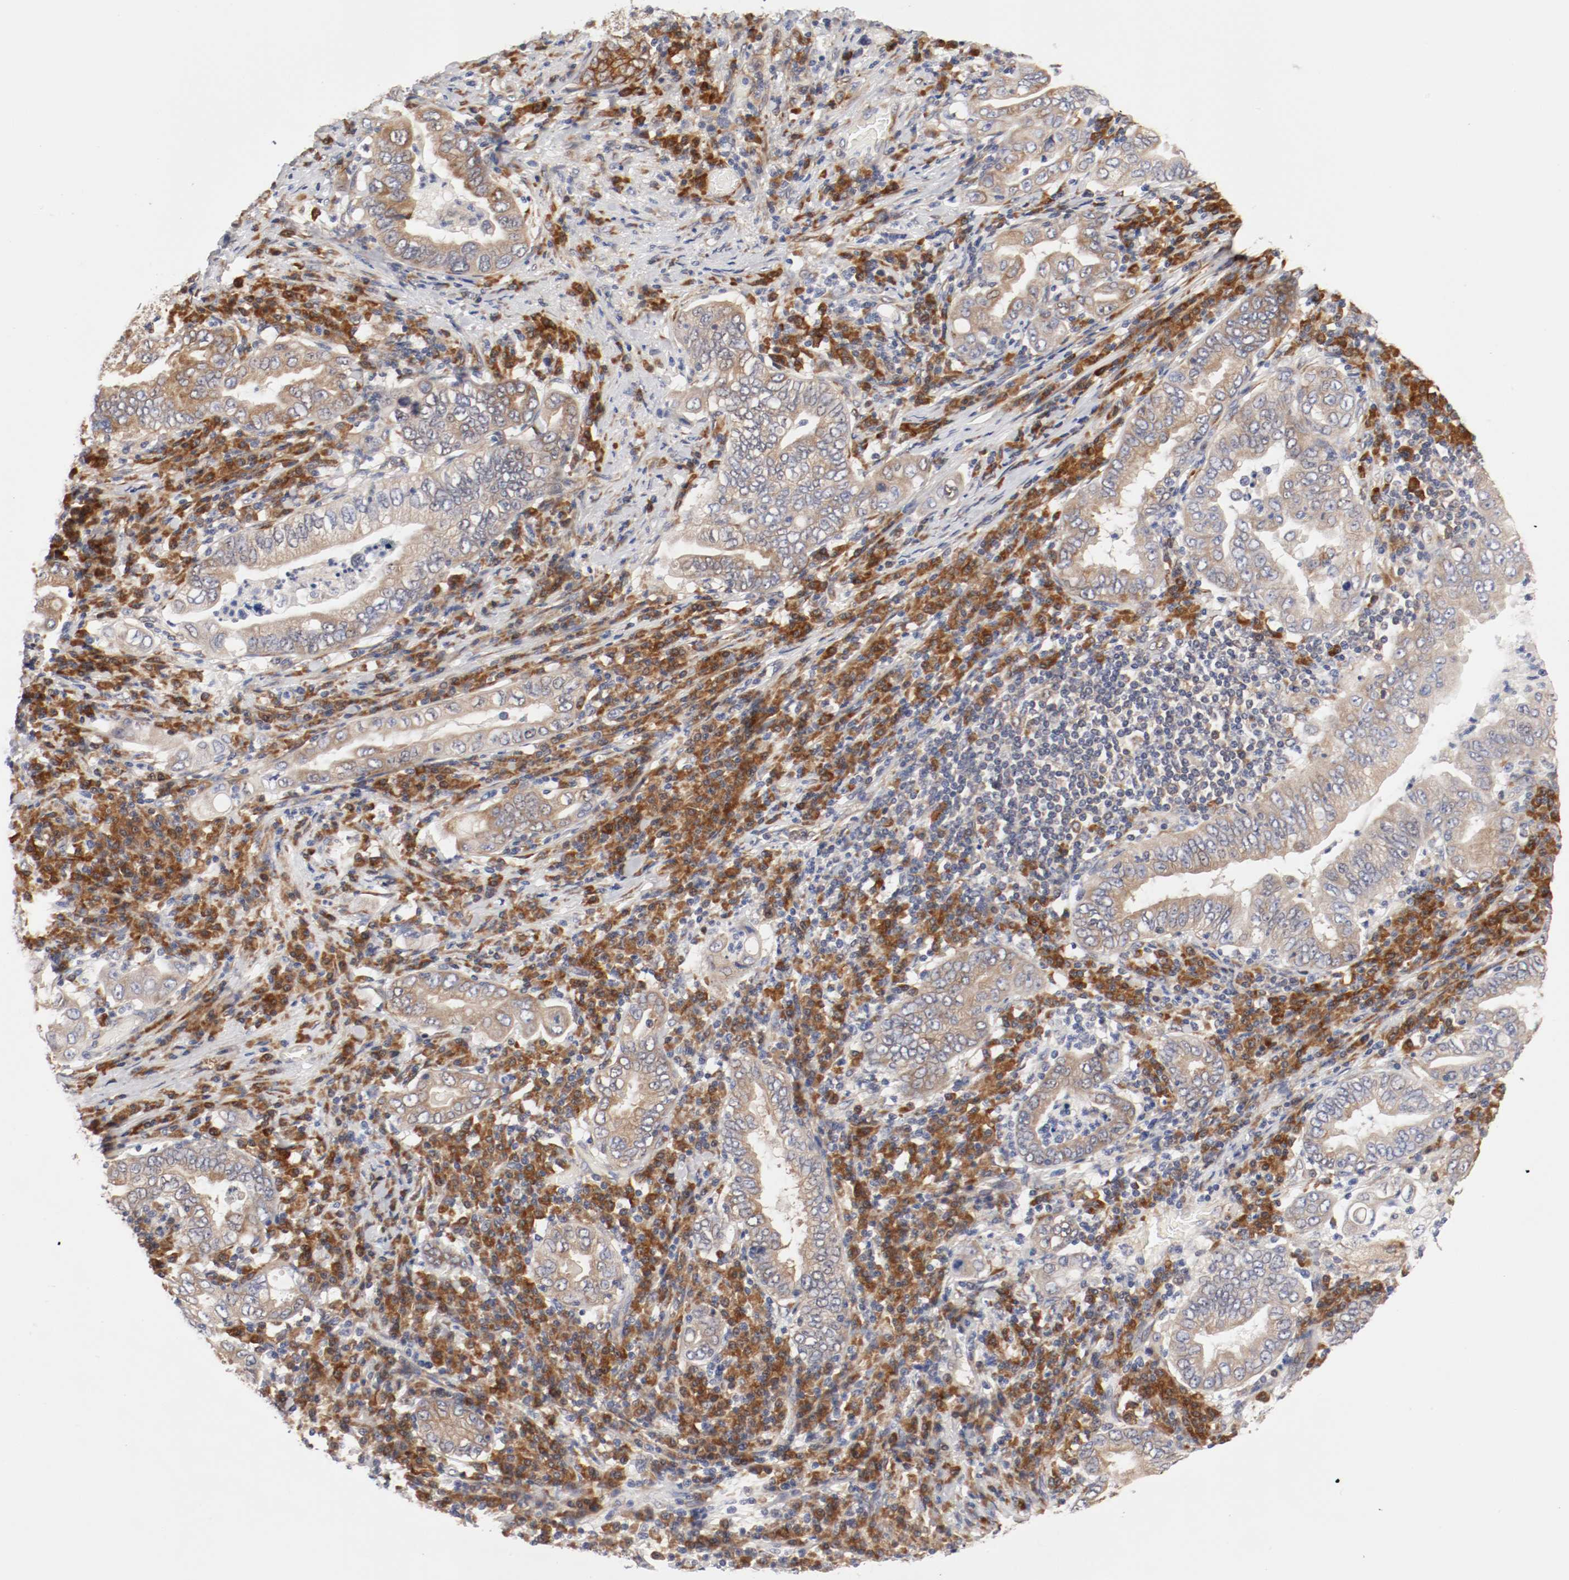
{"staining": {"intensity": "weak", "quantity": ">75%", "location": "cytoplasmic/membranous"}, "tissue": "stomach cancer", "cell_type": "Tumor cells", "image_type": "cancer", "snomed": [{"axis": "morphology", "description": "Normal tissue, NOS"}, {"axis": "morphology", "description": "Adenocarcinoma, NOS"}, {"axis": "topography", "description": "Esophagus"}, {"axis": "topography", "description": "Stomach, upper"}, {"axis": "topography", "description": "Peripheral nerve tissue"}], "caption": "This is a micrograph of immunohistochemistry (IHC) staining of adenocarcinoma (stomach), which shows weak expression in the cytoplasmic/membranous of tumor cells.", "gene": "FKBP3", "patient": {"sex": "male", "age": 62}}